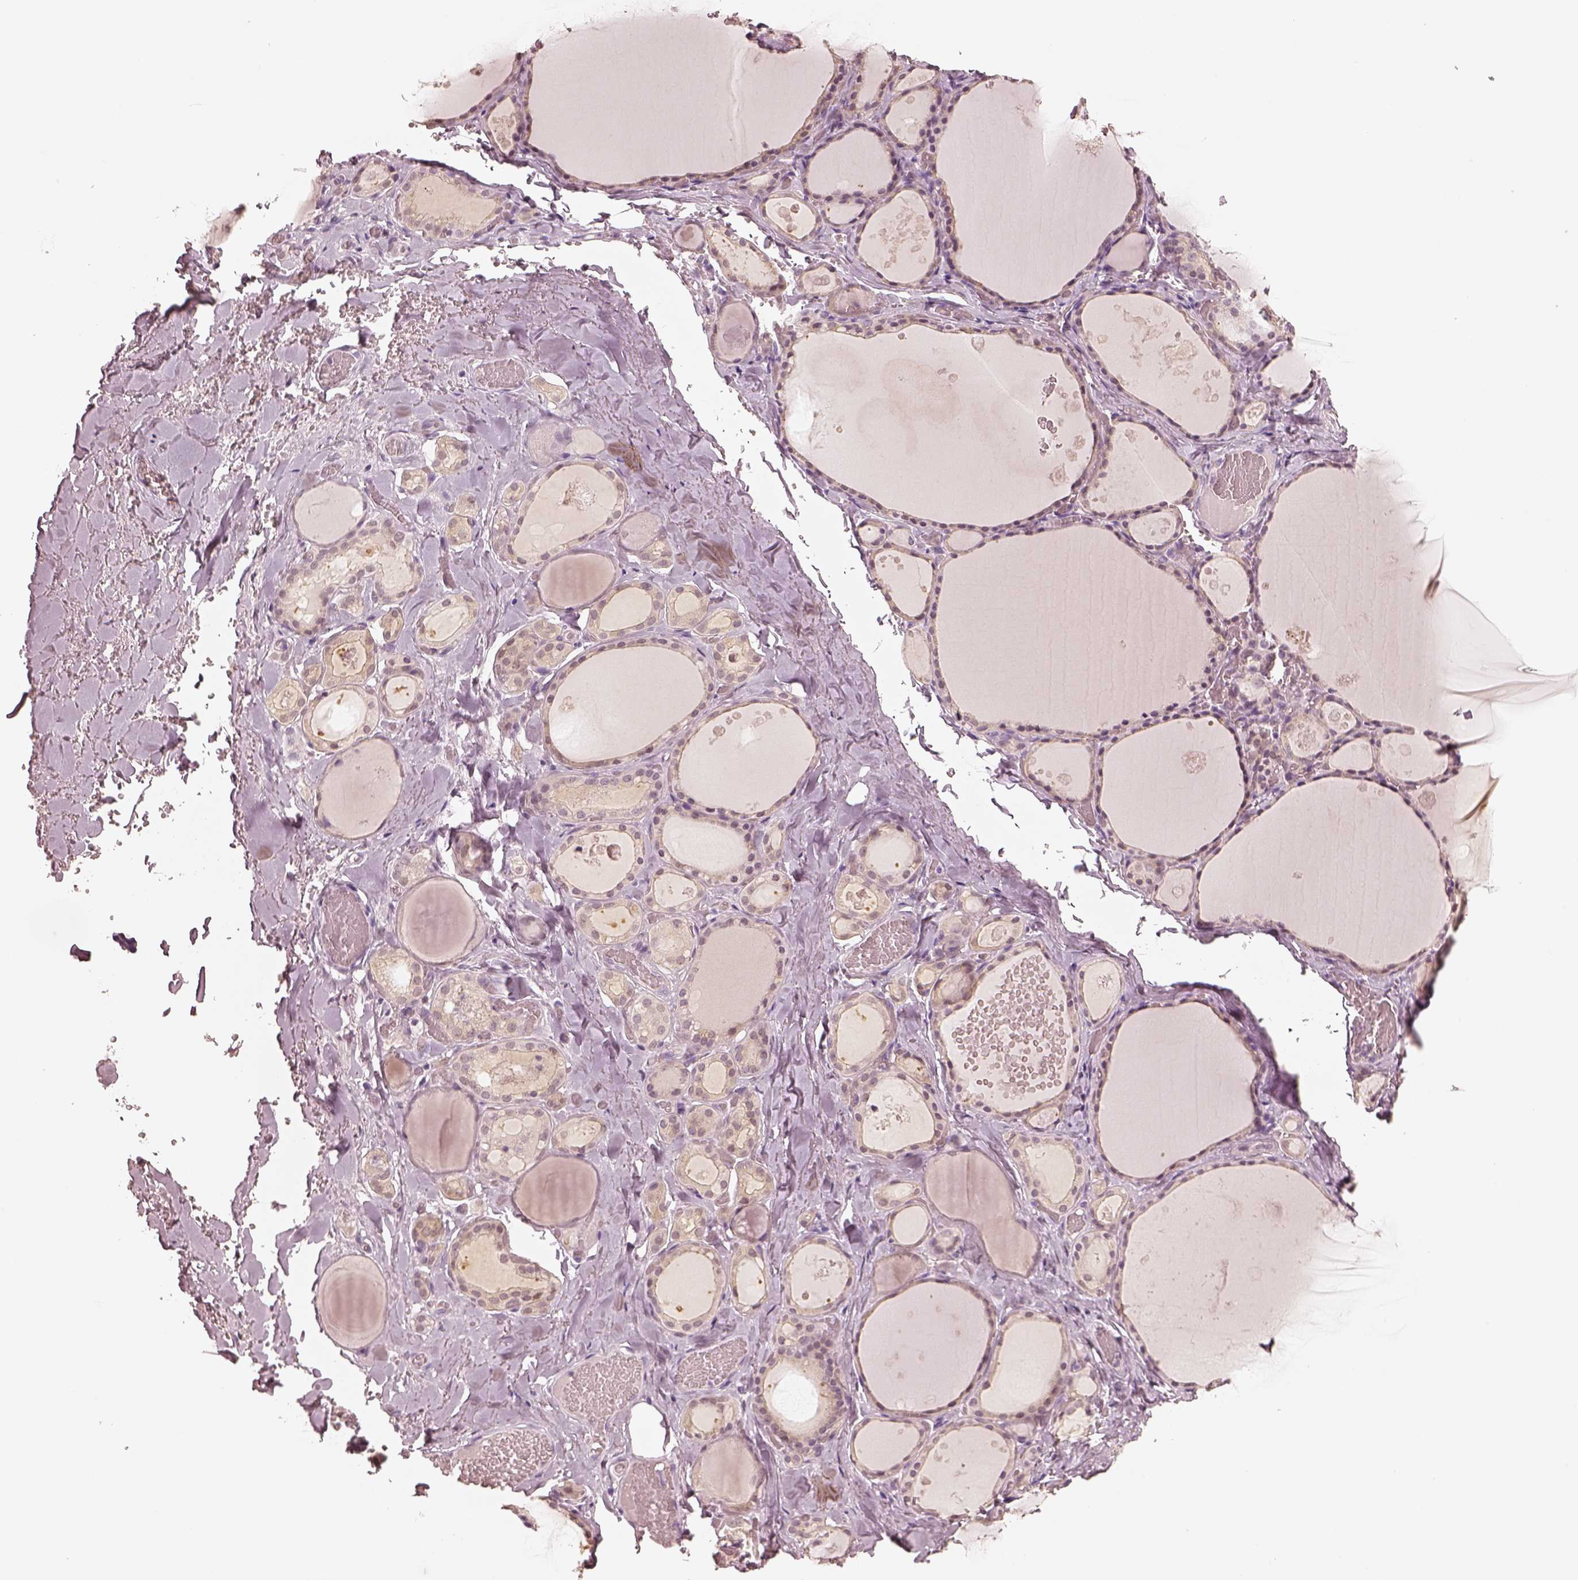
{"staining": {"intensity": "weak", "quantity": ">75%", "location": "cytoplasmic/membranous"}, "tissue": "thyroid gland", "cell_type": "Glandular cells", "image_type": "normal", "snomed": [{"axis": "morphology", "description": "Normal tissue, NOS"}, {"axis": "topography", "description": "Thyroid gland"}], "caption": "Brown immunohistochemical staining in unremarkable human thyroid gland displays weak cytoplasmic/membranous expression in about >75% of glandular cells.", "gene": "EGR4", "patient": {"sex": "male", "age": 56}}